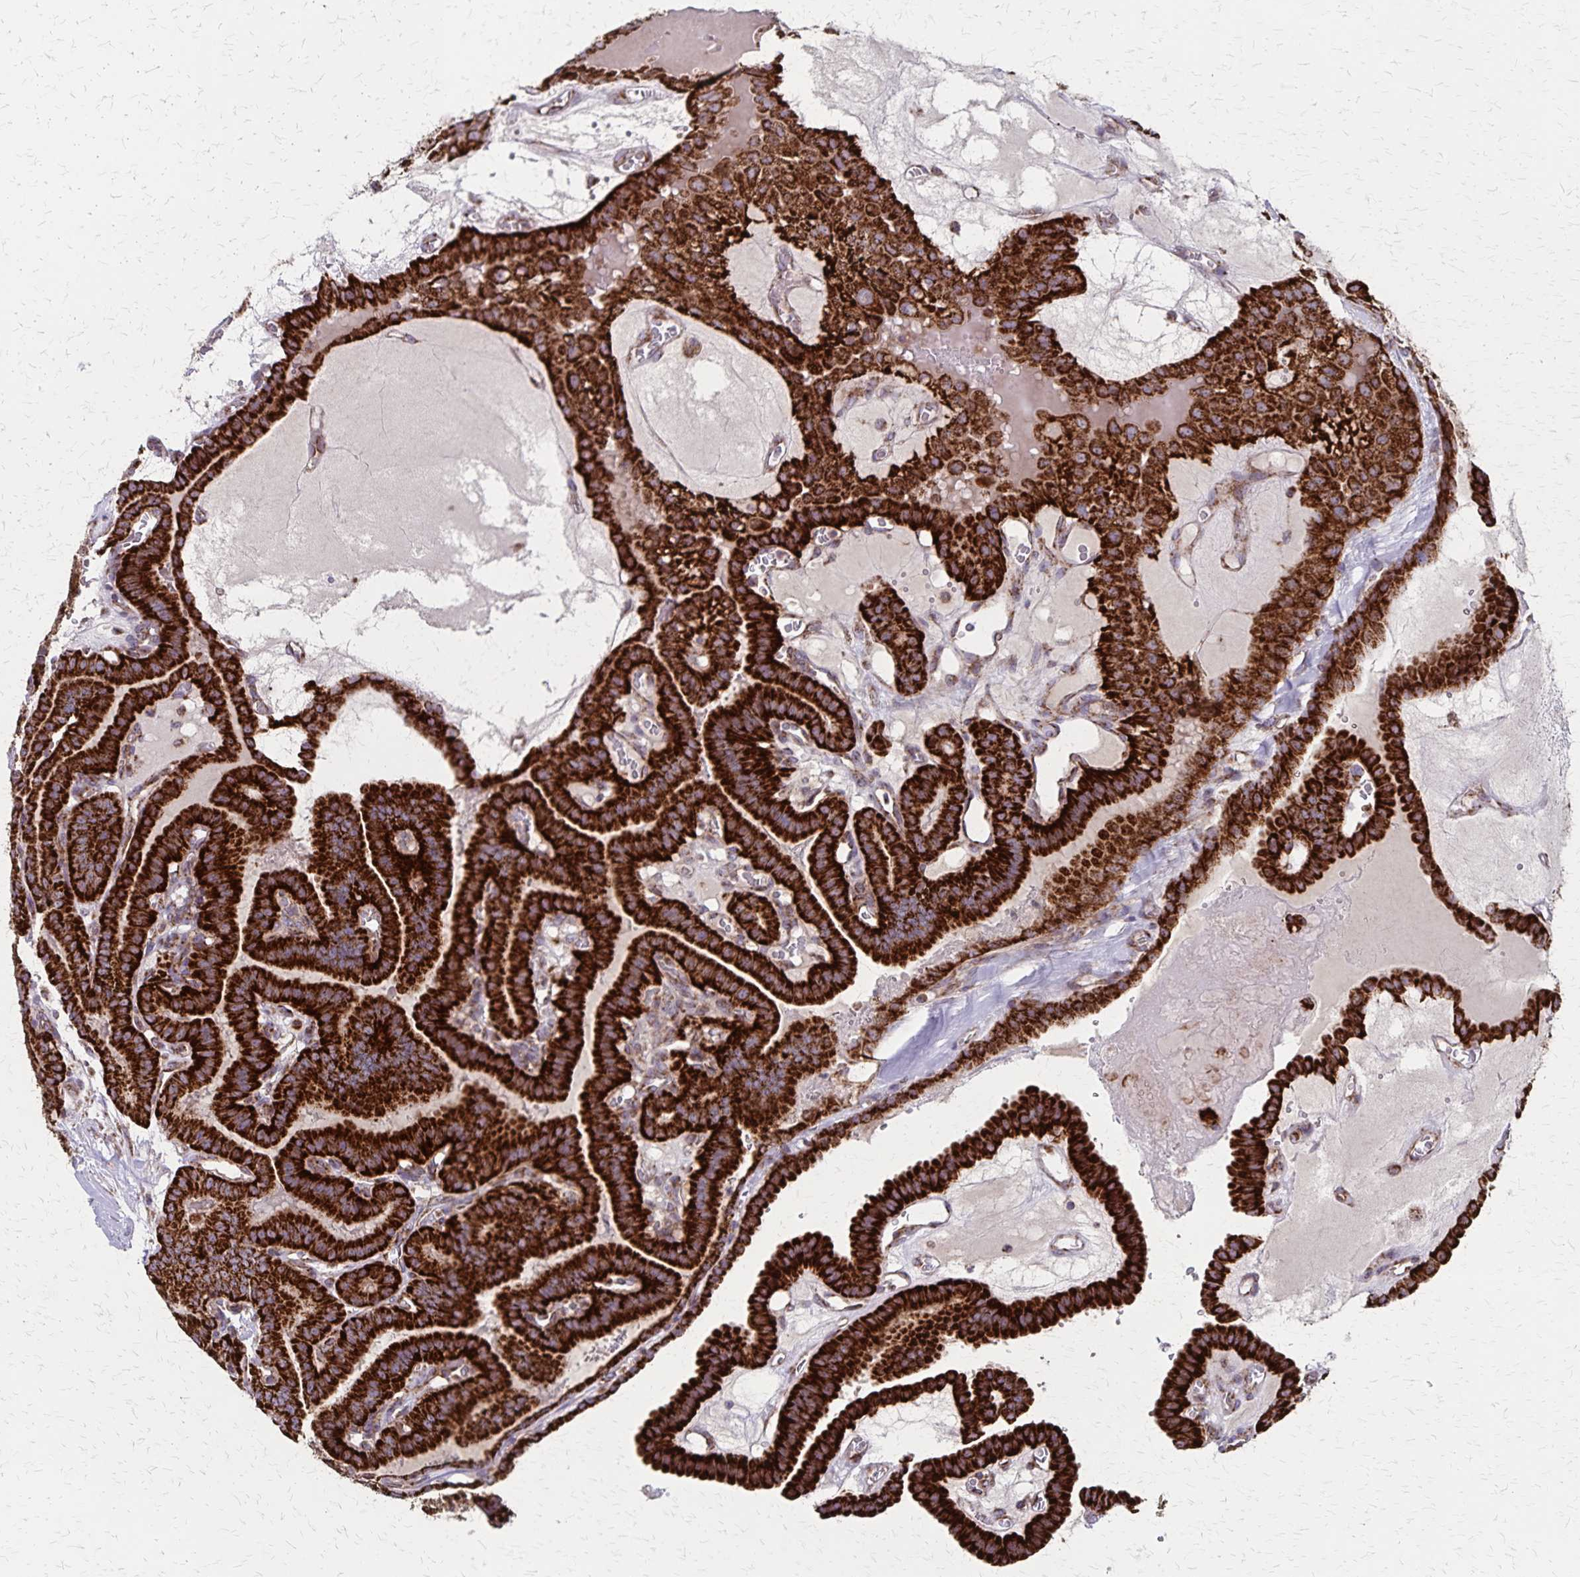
{"staining": {"intensity": "strong", "quantity": ">75%", "location": "cytoplasmic/membranous"}, "tissue": "thyroid cancer", "cell_type": "Tumor cells", "image_type": "cancer", "snomed": [{"axis": "morphology", "description": "Papillary adenocarcinoma, NOS"}, {"axis": "topography", "description": "Thyroid gland"}], "caption": "Protein expression analysis of human thyroid cancer (papillary adenocarcinoma) reveals strong cytoplasmic/membranous staining in approximately >75% of tumor cells.", "gene": "NFS1", "patient": {"sex": "male", "age": 87}}